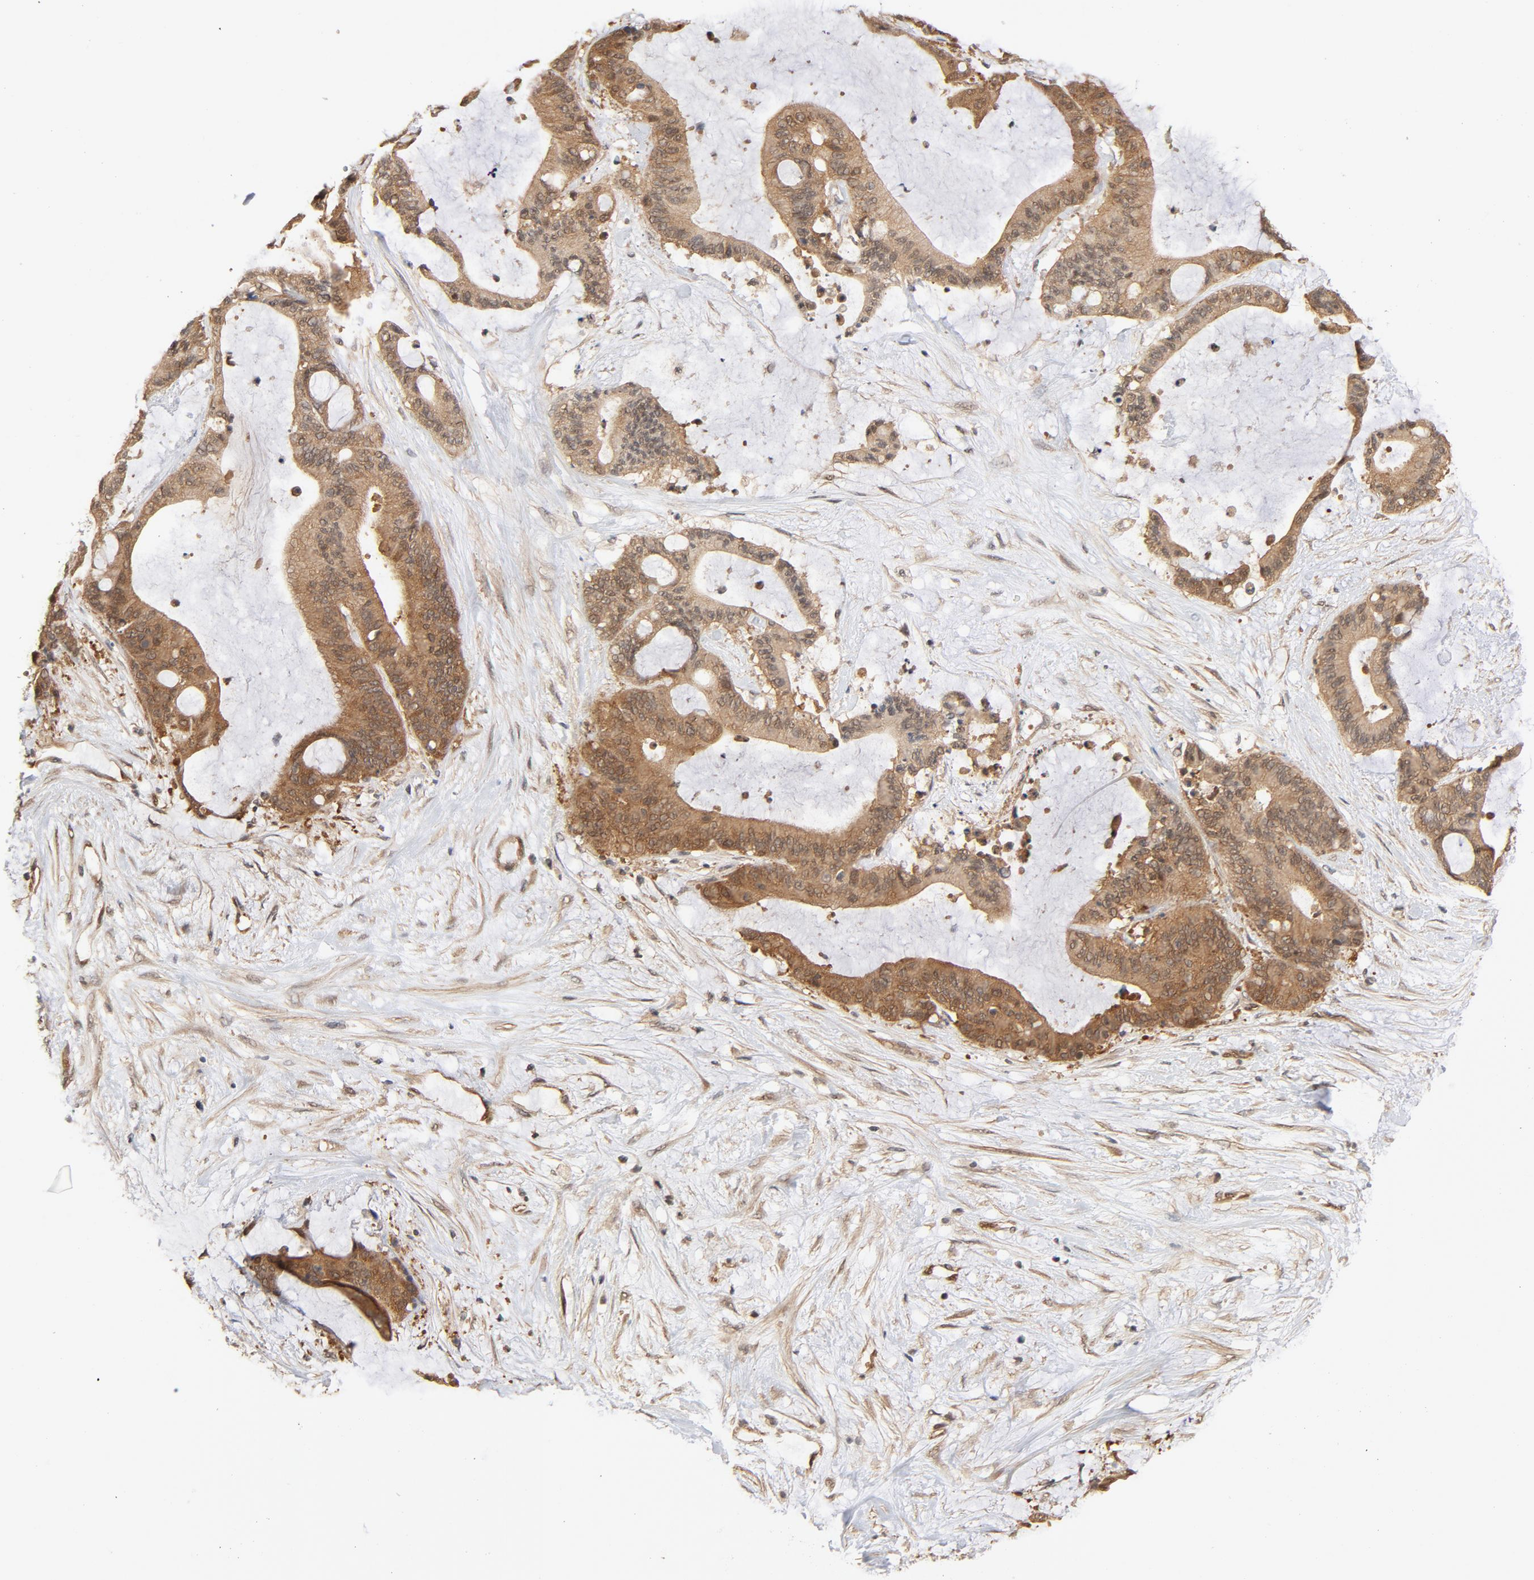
{"staining": {"intensity": "moderate", "quantity": ">75%", "location": "cytoplasmic/membranous"}, "tissue": "liver cancer", "cell_type": "Tumor cells", "image_type": "cancer", "snomed": [{"axis": "morphology", "description": "Cholangiocarcinoma"}, {"axis": "topography", "description": "Liver"}], "caption": "This is an image of IHC staining of cholangiocarcinoma (liver), which shows moderate staining in the cytoplasmic/membranous of tumor cells.", "gene": "CDC37", "patient": {"sex": "female", "age": 73}}